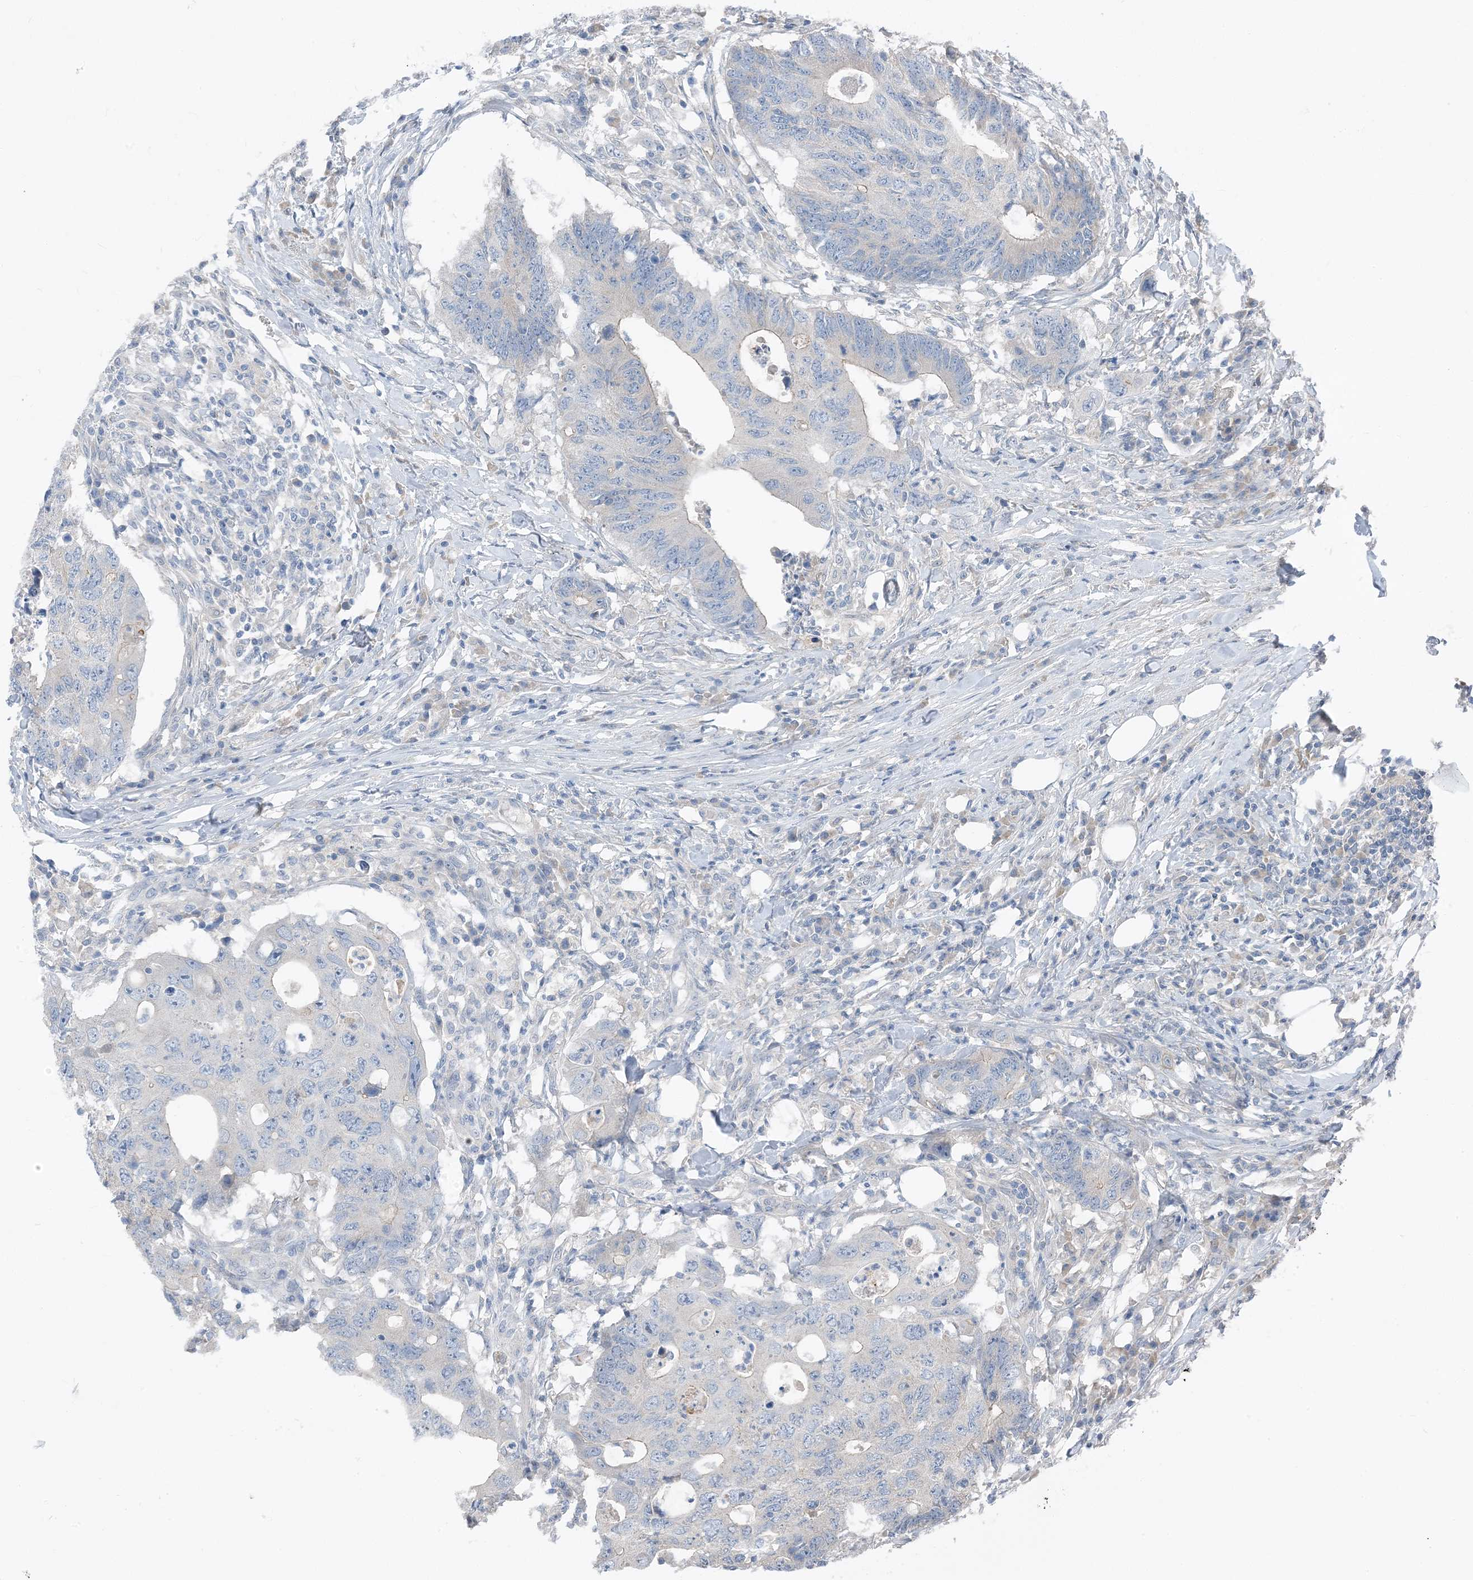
{"staining": {"intensity": "negative", "quantity": "none", "location": "none"}, "tissue": "colorectal cancer", "cell_type": "Tumor cells", "image_type": "cancer", "snomed": [{"axis": "morphology", "description": "Adenocarcinoma, NOS"}, {"axis": "topography", "description": "Colon"}], "caption": "This is an IHC image of human colorectal adenocarcinoma. There is no positivity in tumor cells.", "gene": "NCOA7", "patient": {"sex": "male", "age": 71}}